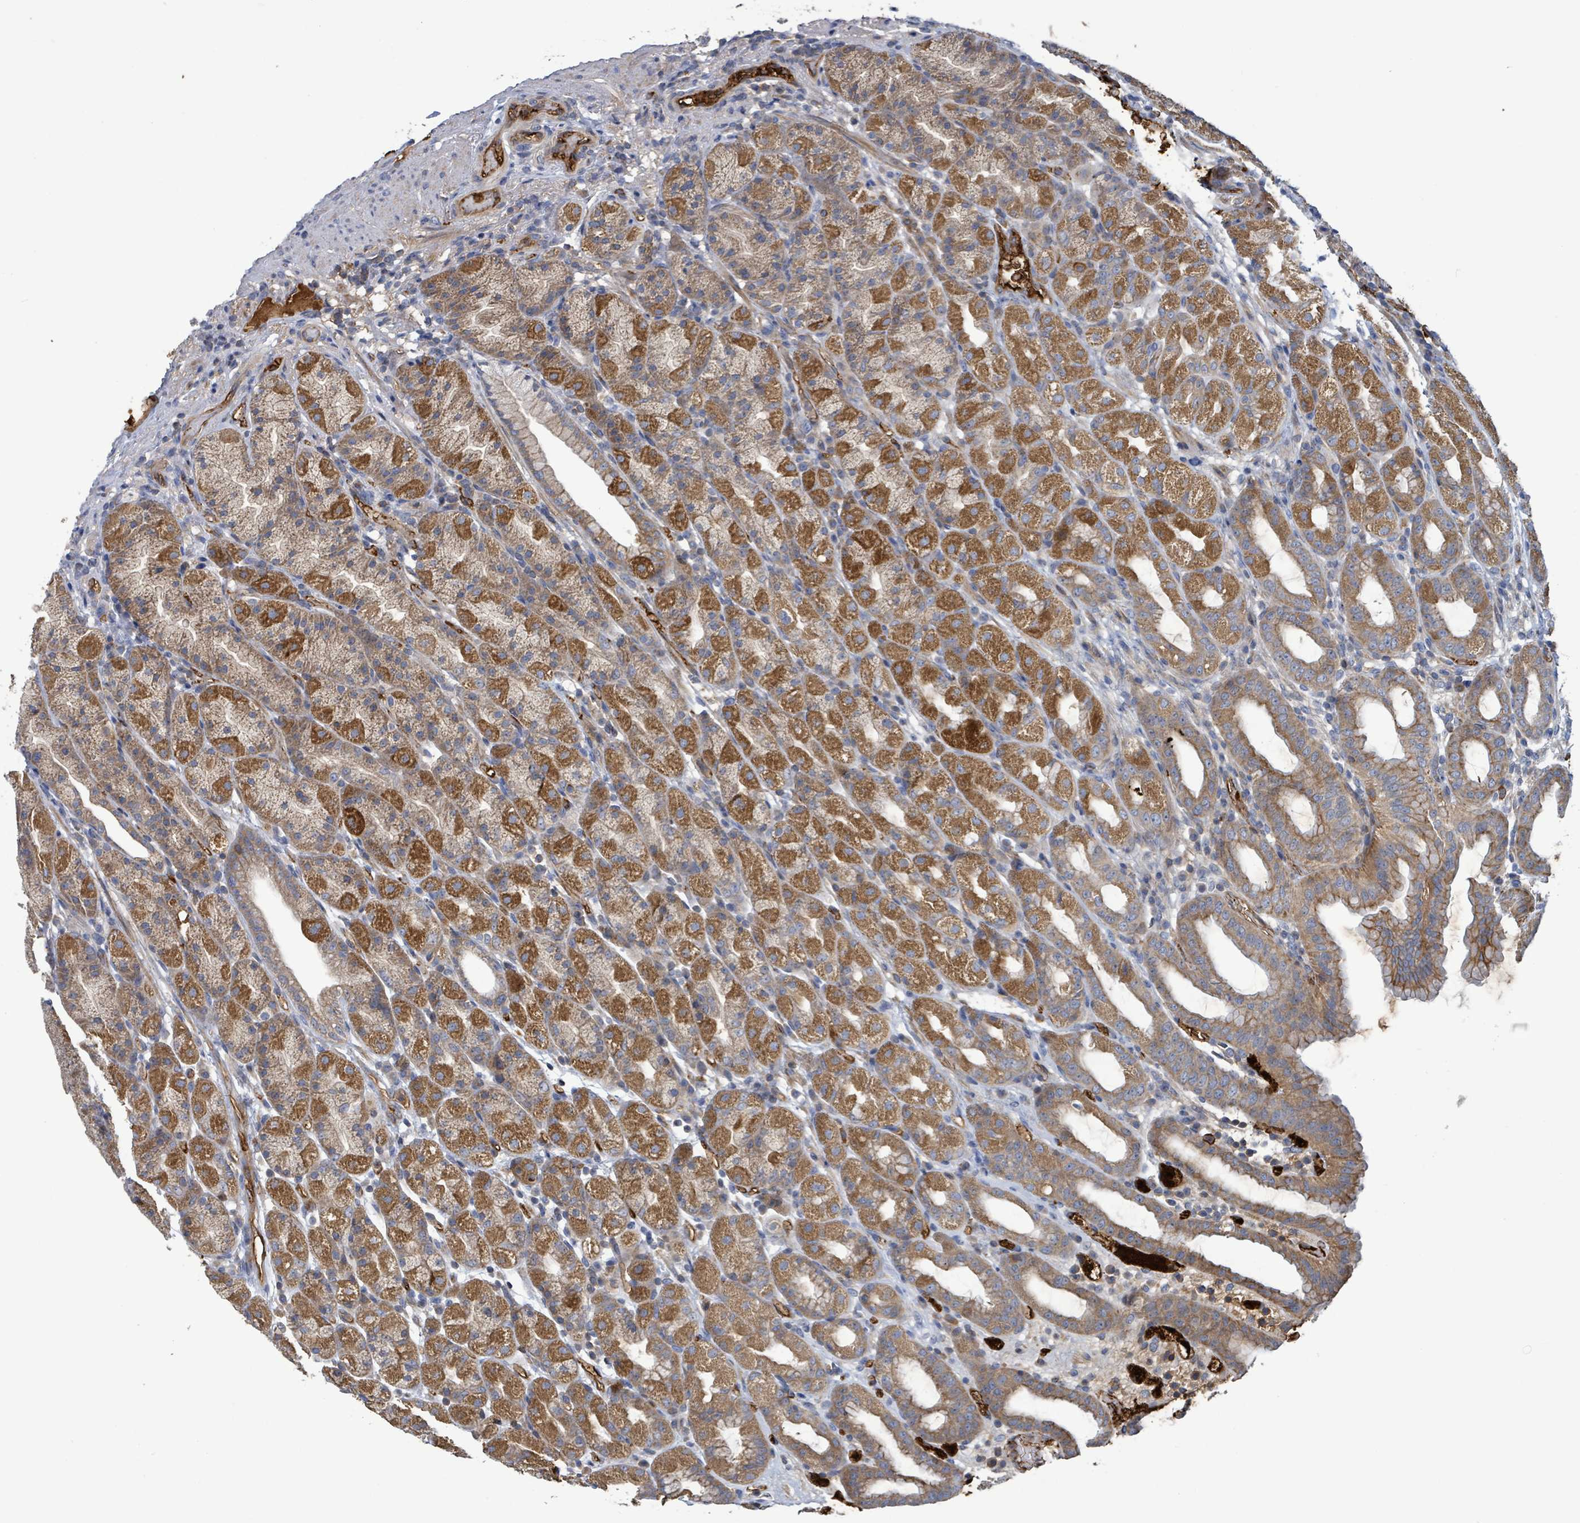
{"staining": {"intensity": "strong", "quantity": "25%-75%", "location": "cytoplasmic/membranous"}, "tissue": "stomach", "cell_type": "Glandular cells", "image_type": "normal", "snomed": [{"axis": "morphology", "description": "Normal tissue, NOS"}, {"axis": "topography", "description": "Stomach, upper"}, {"axis": "topography", "description": "Stomach"}], "caption": "This micrograph exhibits IHC staining of normal human stomach, with high strong cytoplasmic/membranous positivity in approximately 25%-75% of glandular cells.", "gene": "PLAAT1", "patient": {"sex": "male", "age": 68}}